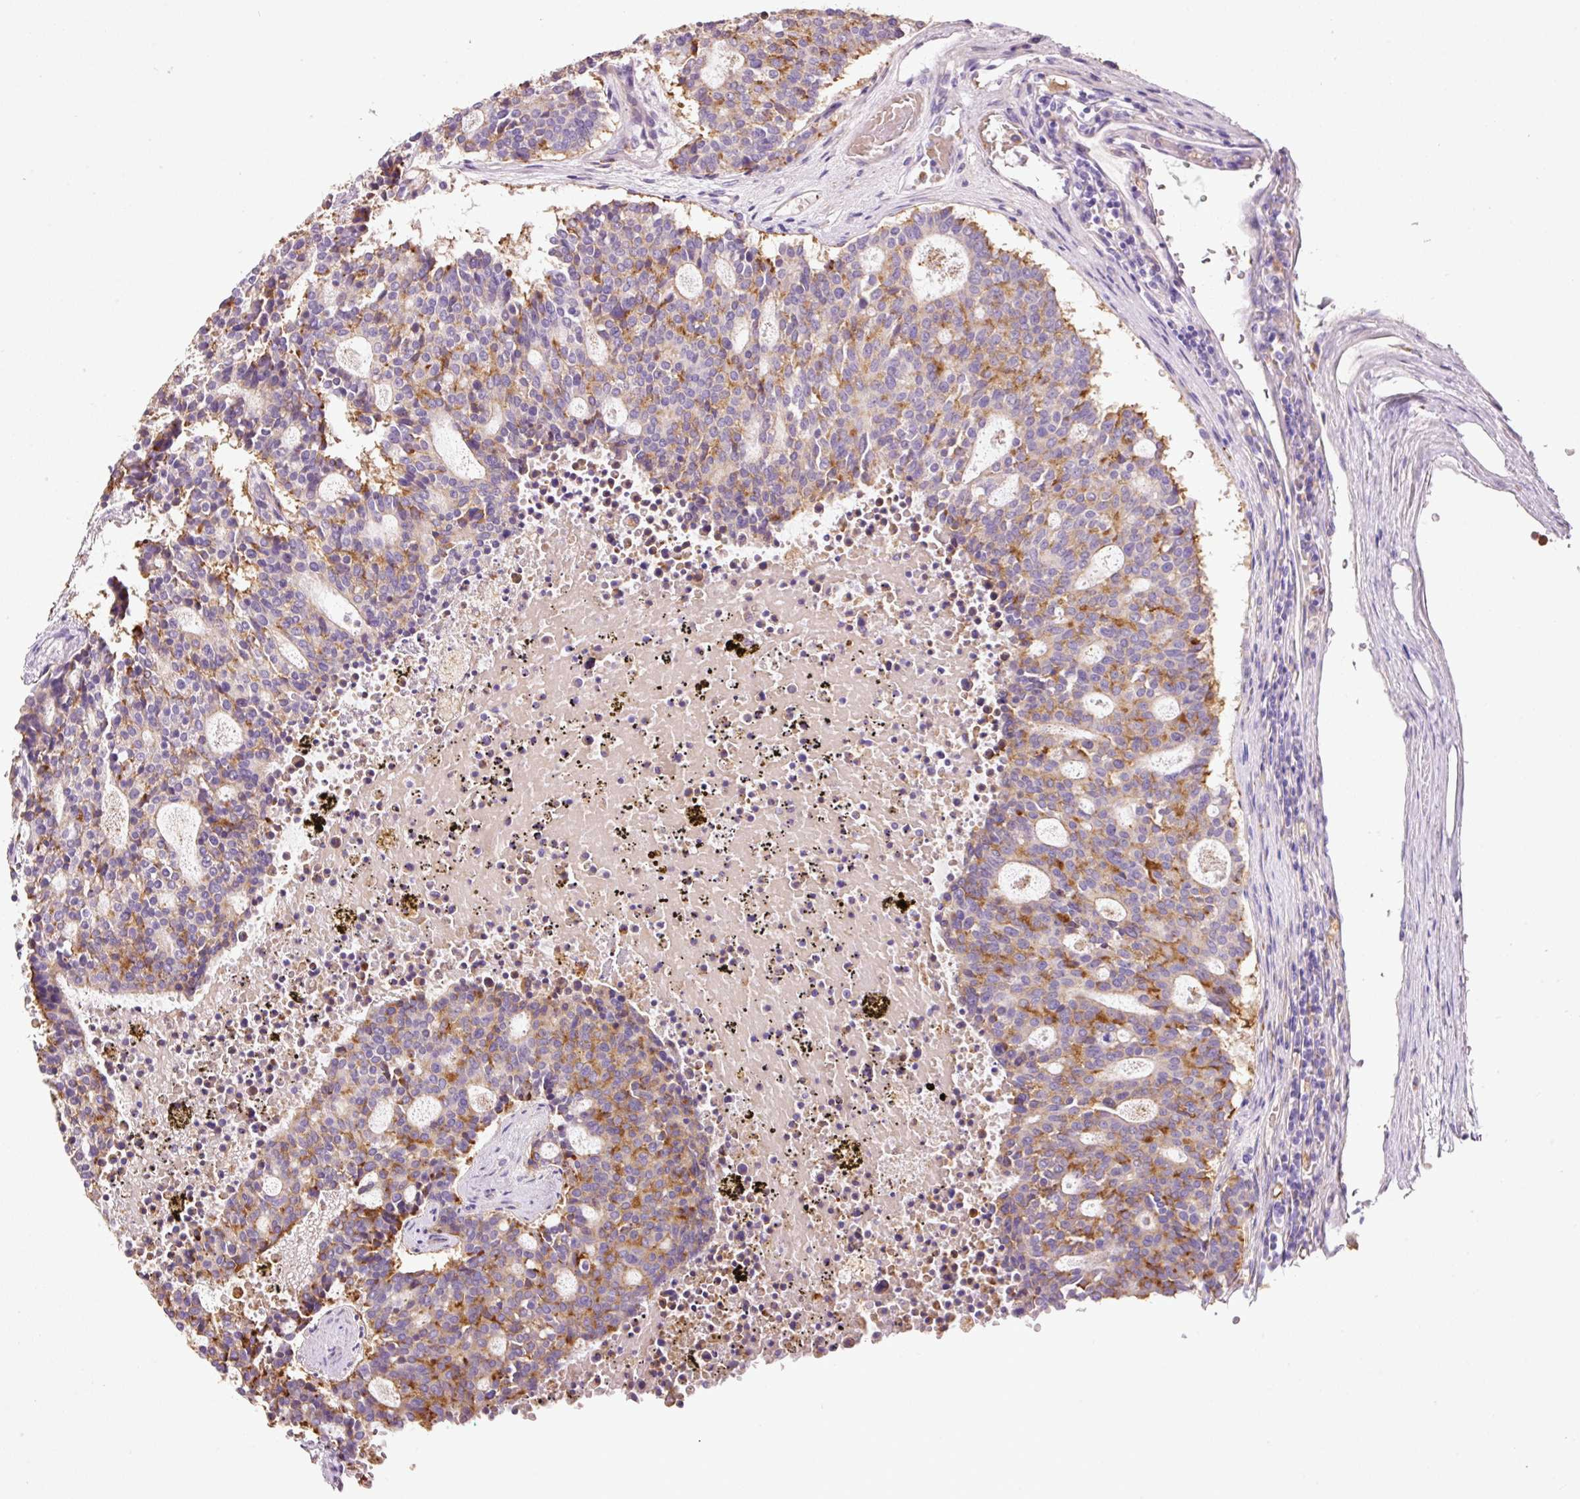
{"staining": {"intensity": "moderate", "quantity": "25%-75%", "location": "cytoplasmic/membranous"}, "tissue": "carcinoid", "cell_type": "Tumor cells", "image_type": "cancer", "snomed": [{"axis": "morphology", "description": "Carcinoid, malignant, NOS"}, {"axis": "topography", "description": "Pancreas"}], "caption": "Immunohistochemical staining of human carcinoid (malignant) exhibits moderate cytoplasmic/membranous protein staining in approximately 25%-75% of tumor cells.", "gene": "TMC8", "patient": {"sex": "female", "age": 54}}